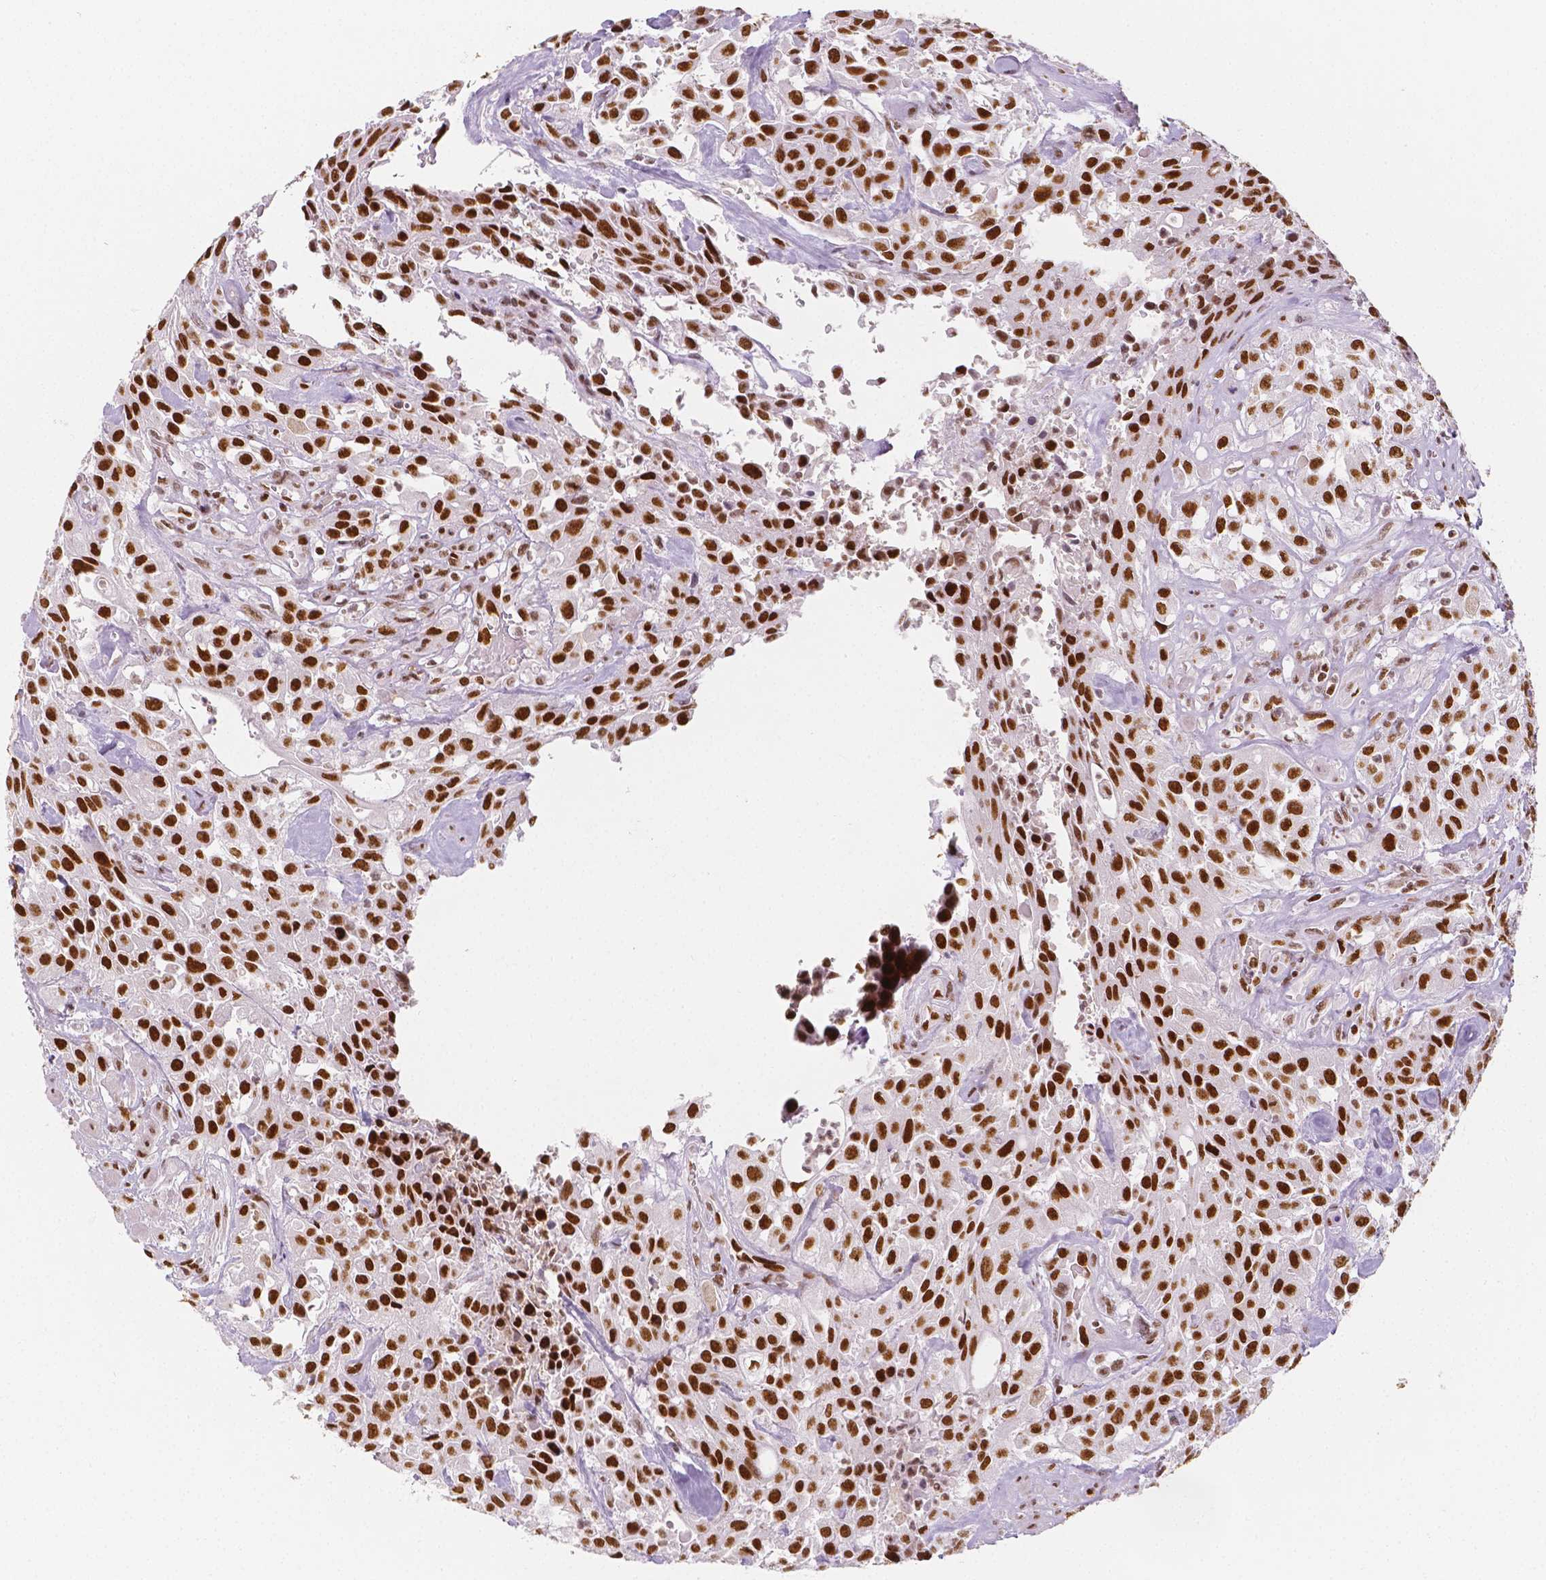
{"staining": {"intensity": "strong", "quantity": ">75%", "location": "nuclear"}, "tissue": "urothelial cancer", "cell_type": "Tumor cells", "image_type": "cancer", "snomed": [{"axis": "morphology", "description": "Urothelial carcinoma, High grade"}, {"axis": "topography", "description": "Urinary bladder"}], "caption": "Immunohistochemistry micrograph of human urothelial carcinoma (high-grade) stained for a protein (brown), which demonstrates high levels of strong nuclear positivity in approximately >75% of tumor cells.", "gene": "HDAC1", "patient": {"sex": "male", "age": 79}}